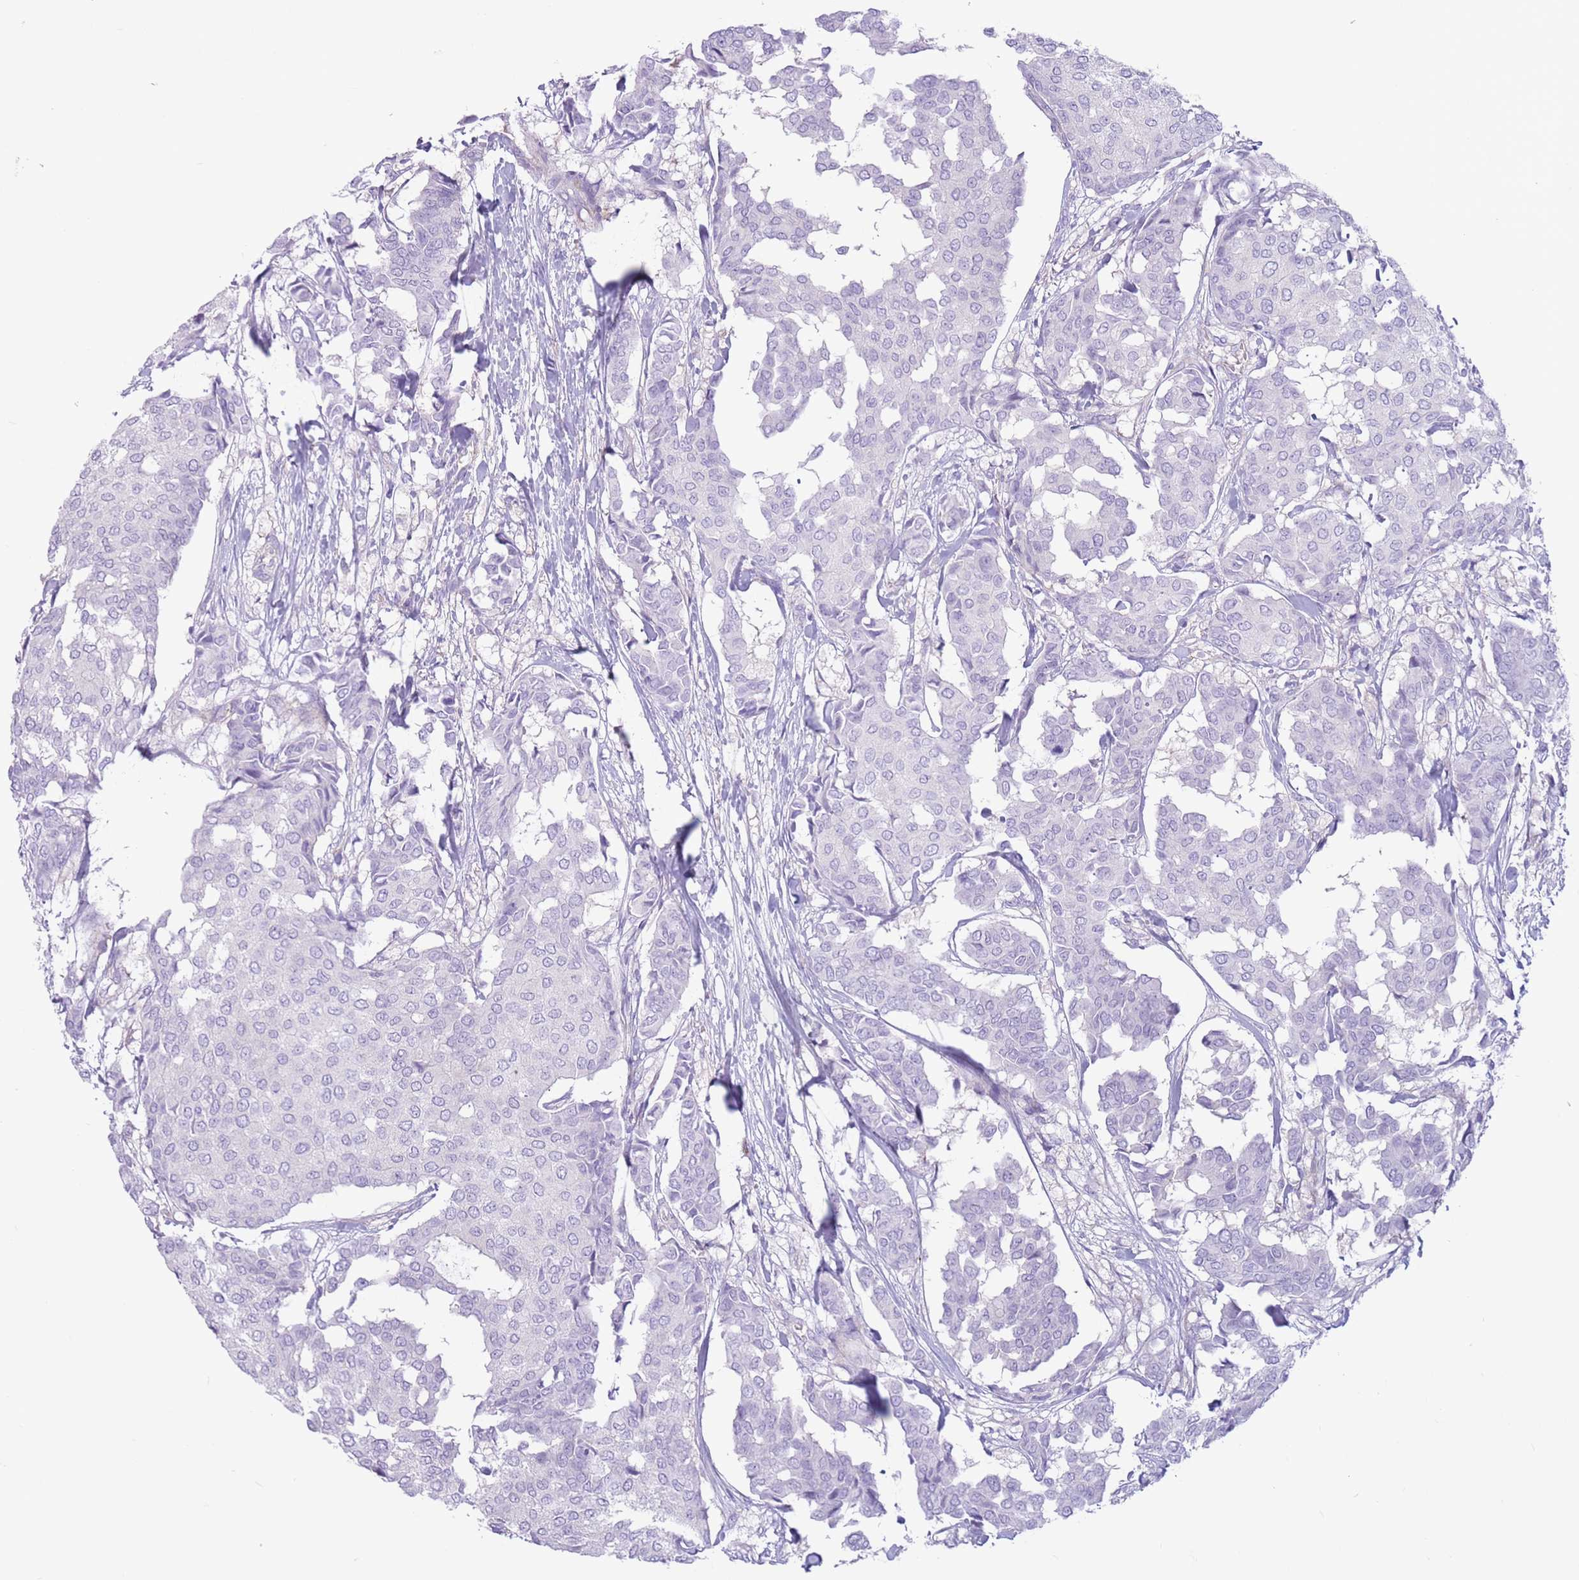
{"staining": {"intensity": "negative", "quantity": "none", "location": "none"}, "tissue": "breast cancer", "cell_type": "Tumor cells", "image_type": "cancer", "snomed": [{"axis": "morphology", "description": "Duct carcinoma"}, {"axis": "topography", "description": "Breast"}], "caption": "Tumor cells show no significant protein staining in breast cancer (invasive ductal carcinoma).", "gene": "SNX6", "patient": {"sex": "female", "age": 75}}